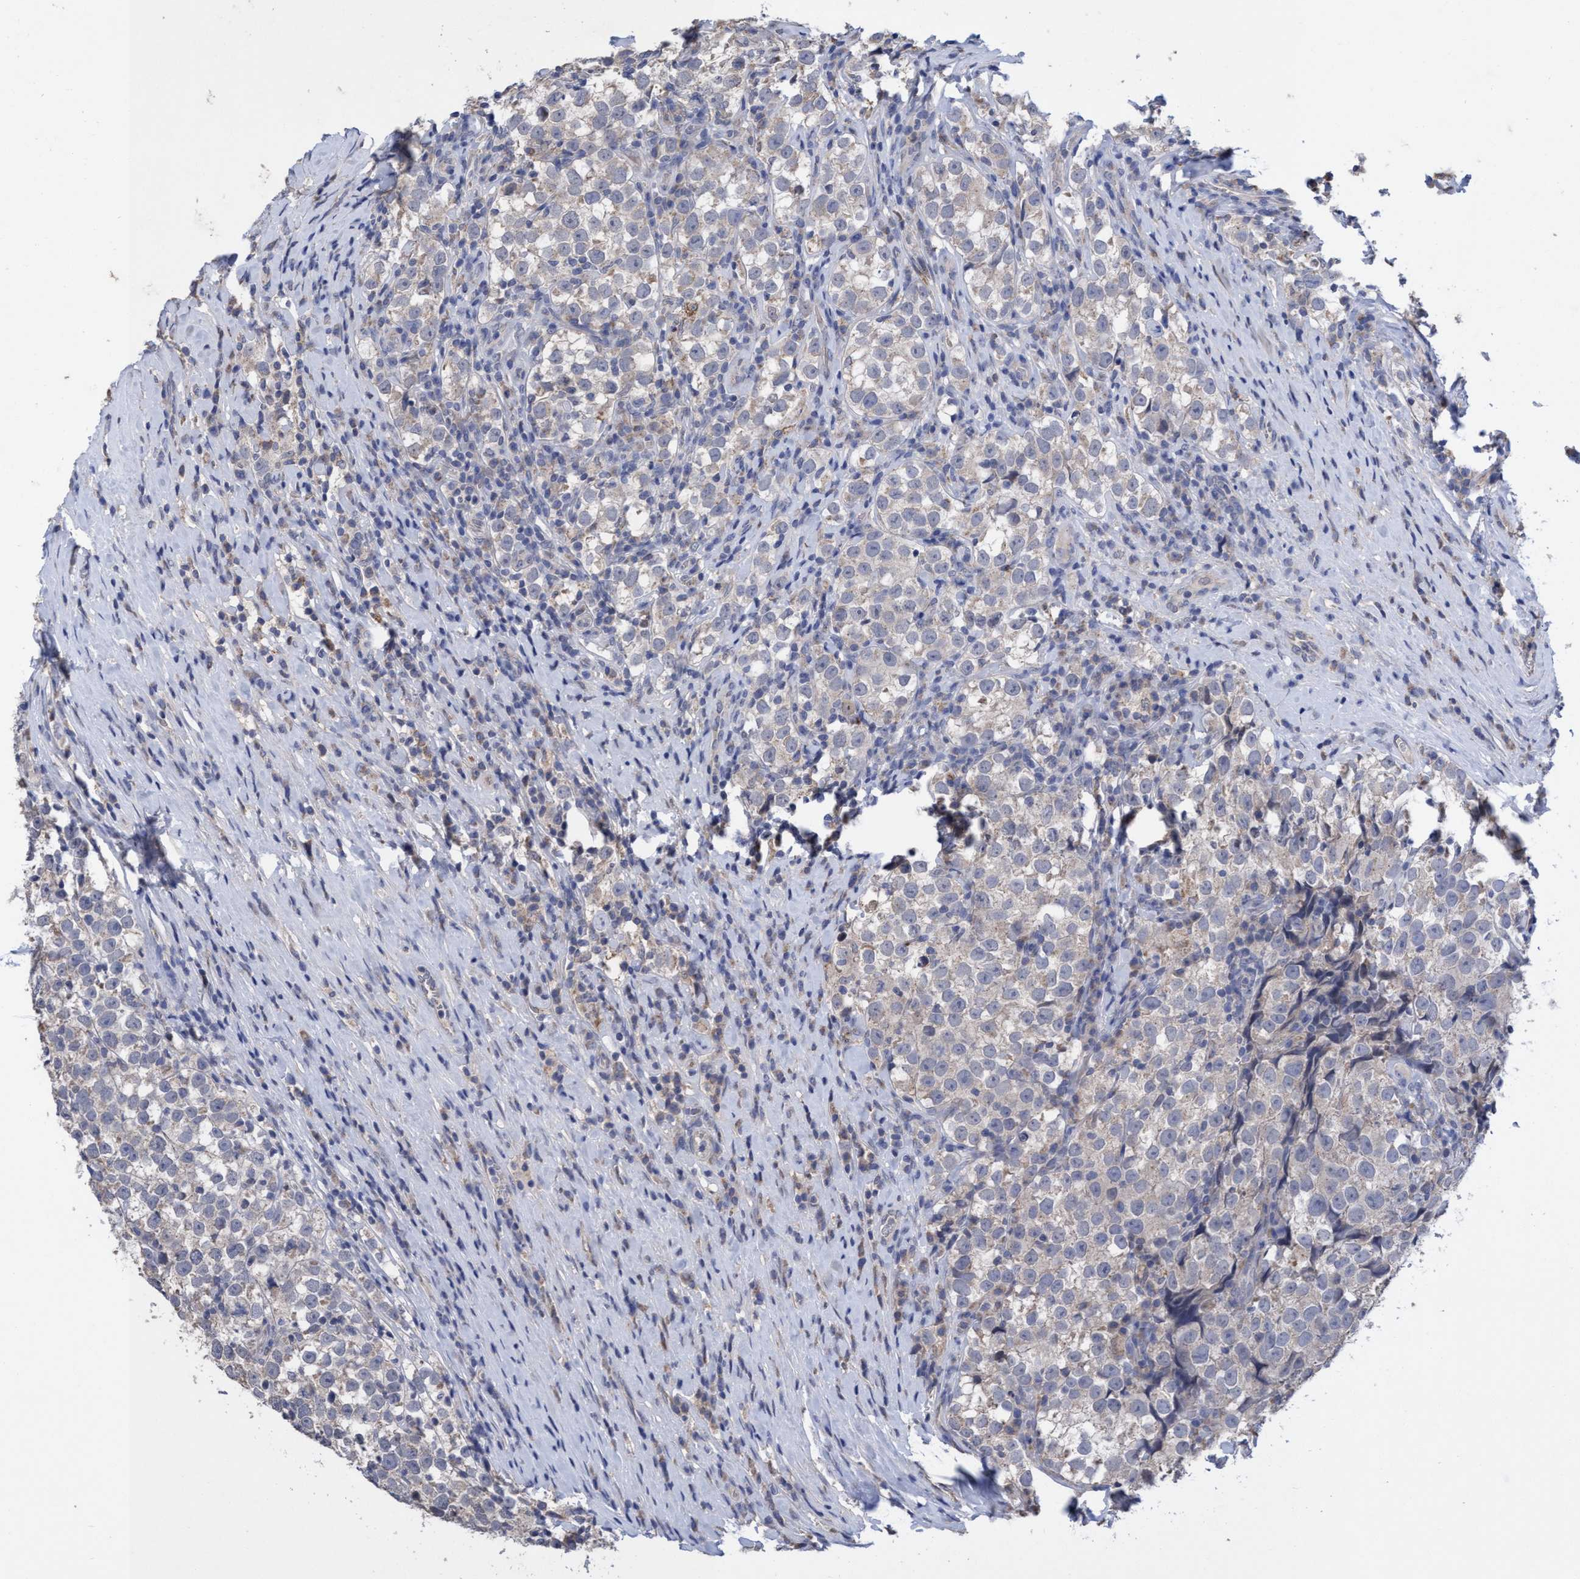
{"staining": {"intensity": "negative", "quantity": "none", "location": "none"}, "tissue": "testis cancer", "cell_type": "Tumor cells", "image_type": "cancer", "snomed": [{"axis": "morphology", "description": "Normal tissue, NOS"}, {"axis": "morphology", "description": "Seminoma, NOS"}, {"axis": "topography", "description": "Testis"}], "caption": "Immunohistochemistry (IHC) of human testis cancer (seminoma) reveals no positivity in tumor cells. (Brightfield microscopy of DAB IHC at high magnification).", "gene": "SEMA4D", "patient": {"sex": "male", "age": 43}}